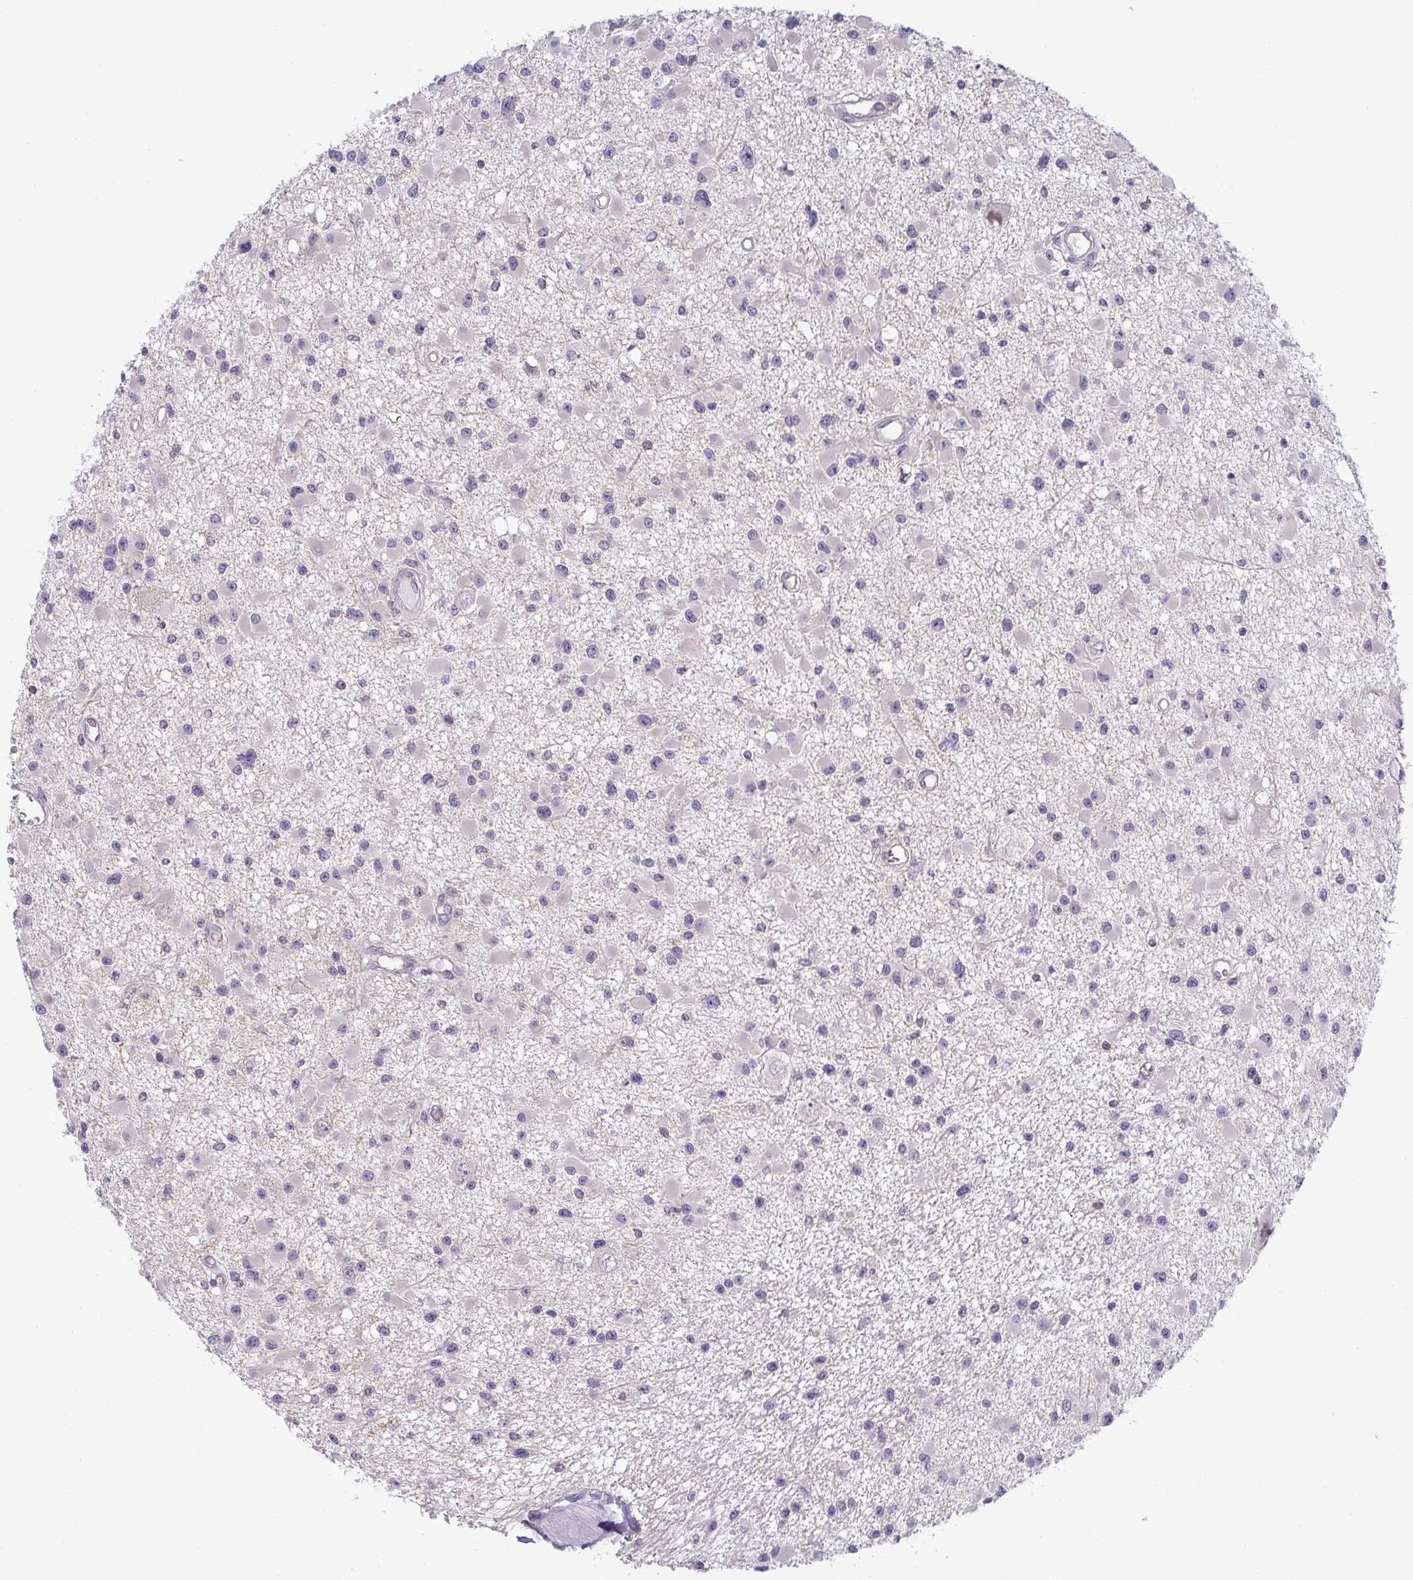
{"staining": {"intensity": "negative", "quantity": "none", "location": "none"}, "tissue": "glioma", "cell_type": "Tumor cells", "image_type": "cancer", "snomed": [{"axis": "morphology", "description": "Glioma, malignant, High grade"}, {"axis": "topography", "description": "Brain"}], "caption": "Micrograph shows no significant protein expression in tumor cells of malignant glioma (high-grade).", "gene": "GSDMB", "patient": {"sex": "male", "age": 54}}